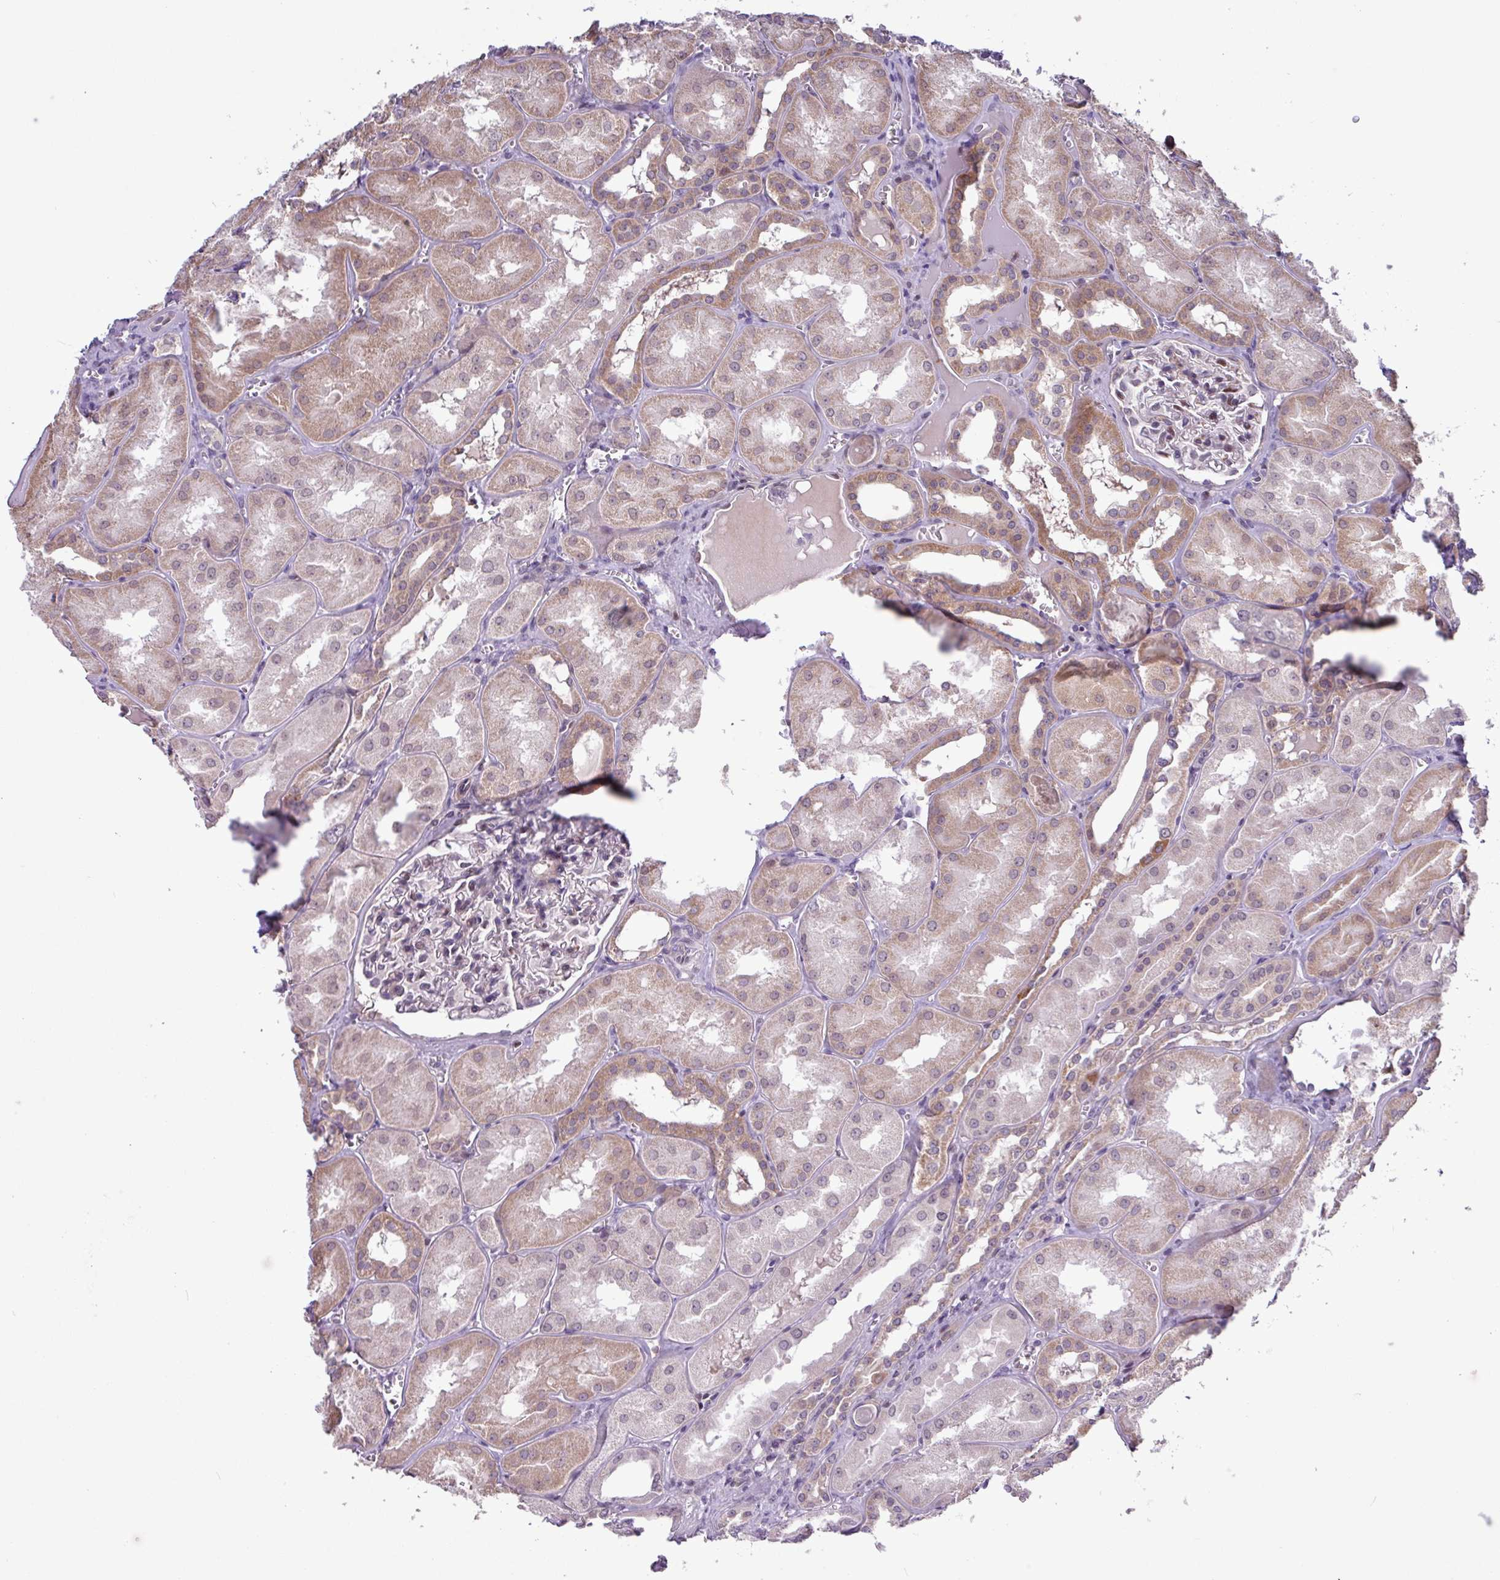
{"staining": {"intensity": "moderate", "quantity": "<25%", "location": "nuclear"}, "tissue": "kidney", "cell_type": "Cells in glomeruli", "image_type": "normal", "snomed": [{"axis": "morphology", "description": "Normal tissue, NOS"}, {"axis": "topography", "description": "Kidney"}], "caption": "IHC histopathology image of benign kidney: kidney stained using immunohistochemistry displays low levels of moderate protein expression localized specifically in the nuclear of cells in glomeruli, appearing as a nuclear brown color.", "gene": "RTL3", "patient": {"sex": "male", "age": 61}}